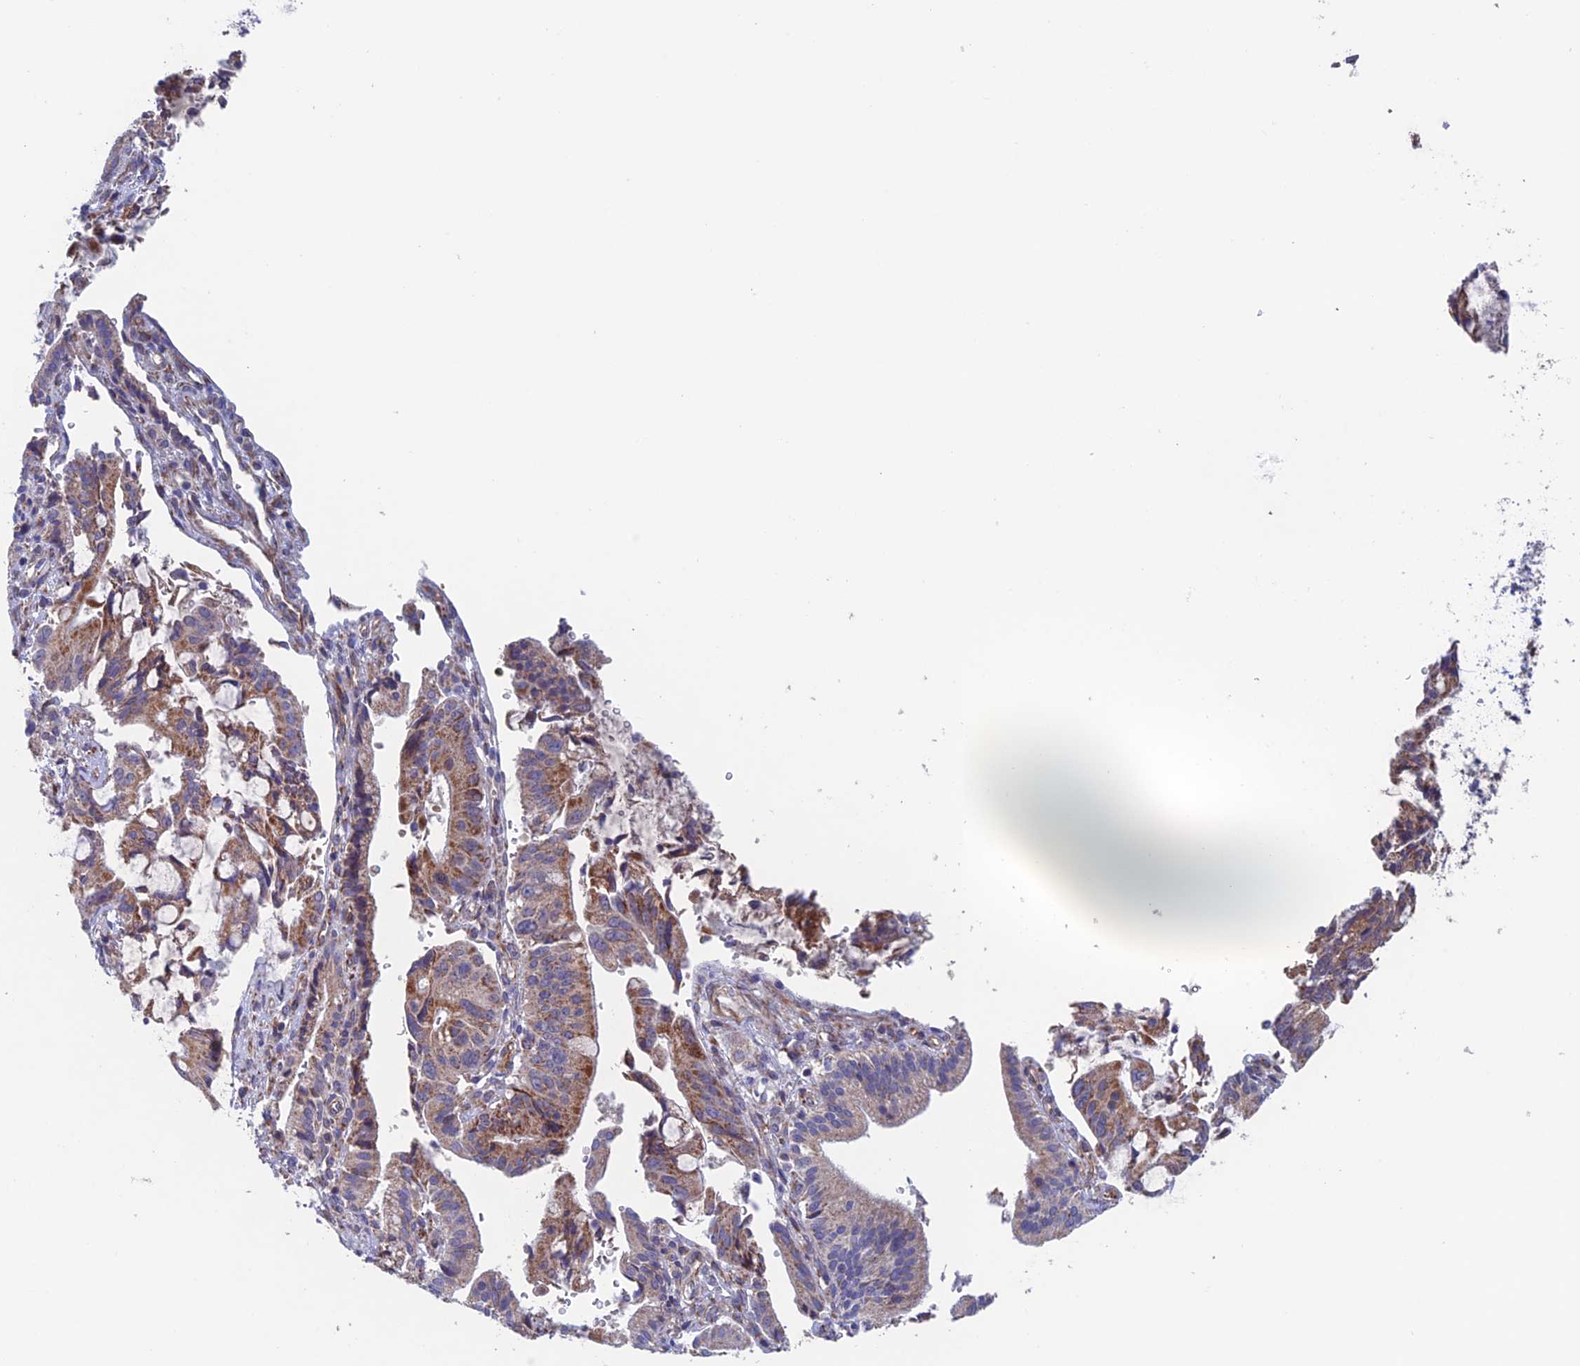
{"staining": {"intensity": "moderate", "quantity": "25%-75%", "location": "cytoplasmic/membranous"}, "tissue": "pancreatic cancer", "cell_type": "Tumor cells", "image_type": "cancer", "snomed": [{"axis": "morphology", "description": "Adenocarcinoma, NOS"}, {"axis": "topography", "description": "Pancreas"}], "caption": "Adenocarcinoma (pancreatic) stained with a protein marker displays moderate staining in tumor cells.", "gene": "MRPL1", "patient": {"sex": "male", "age": 68}}